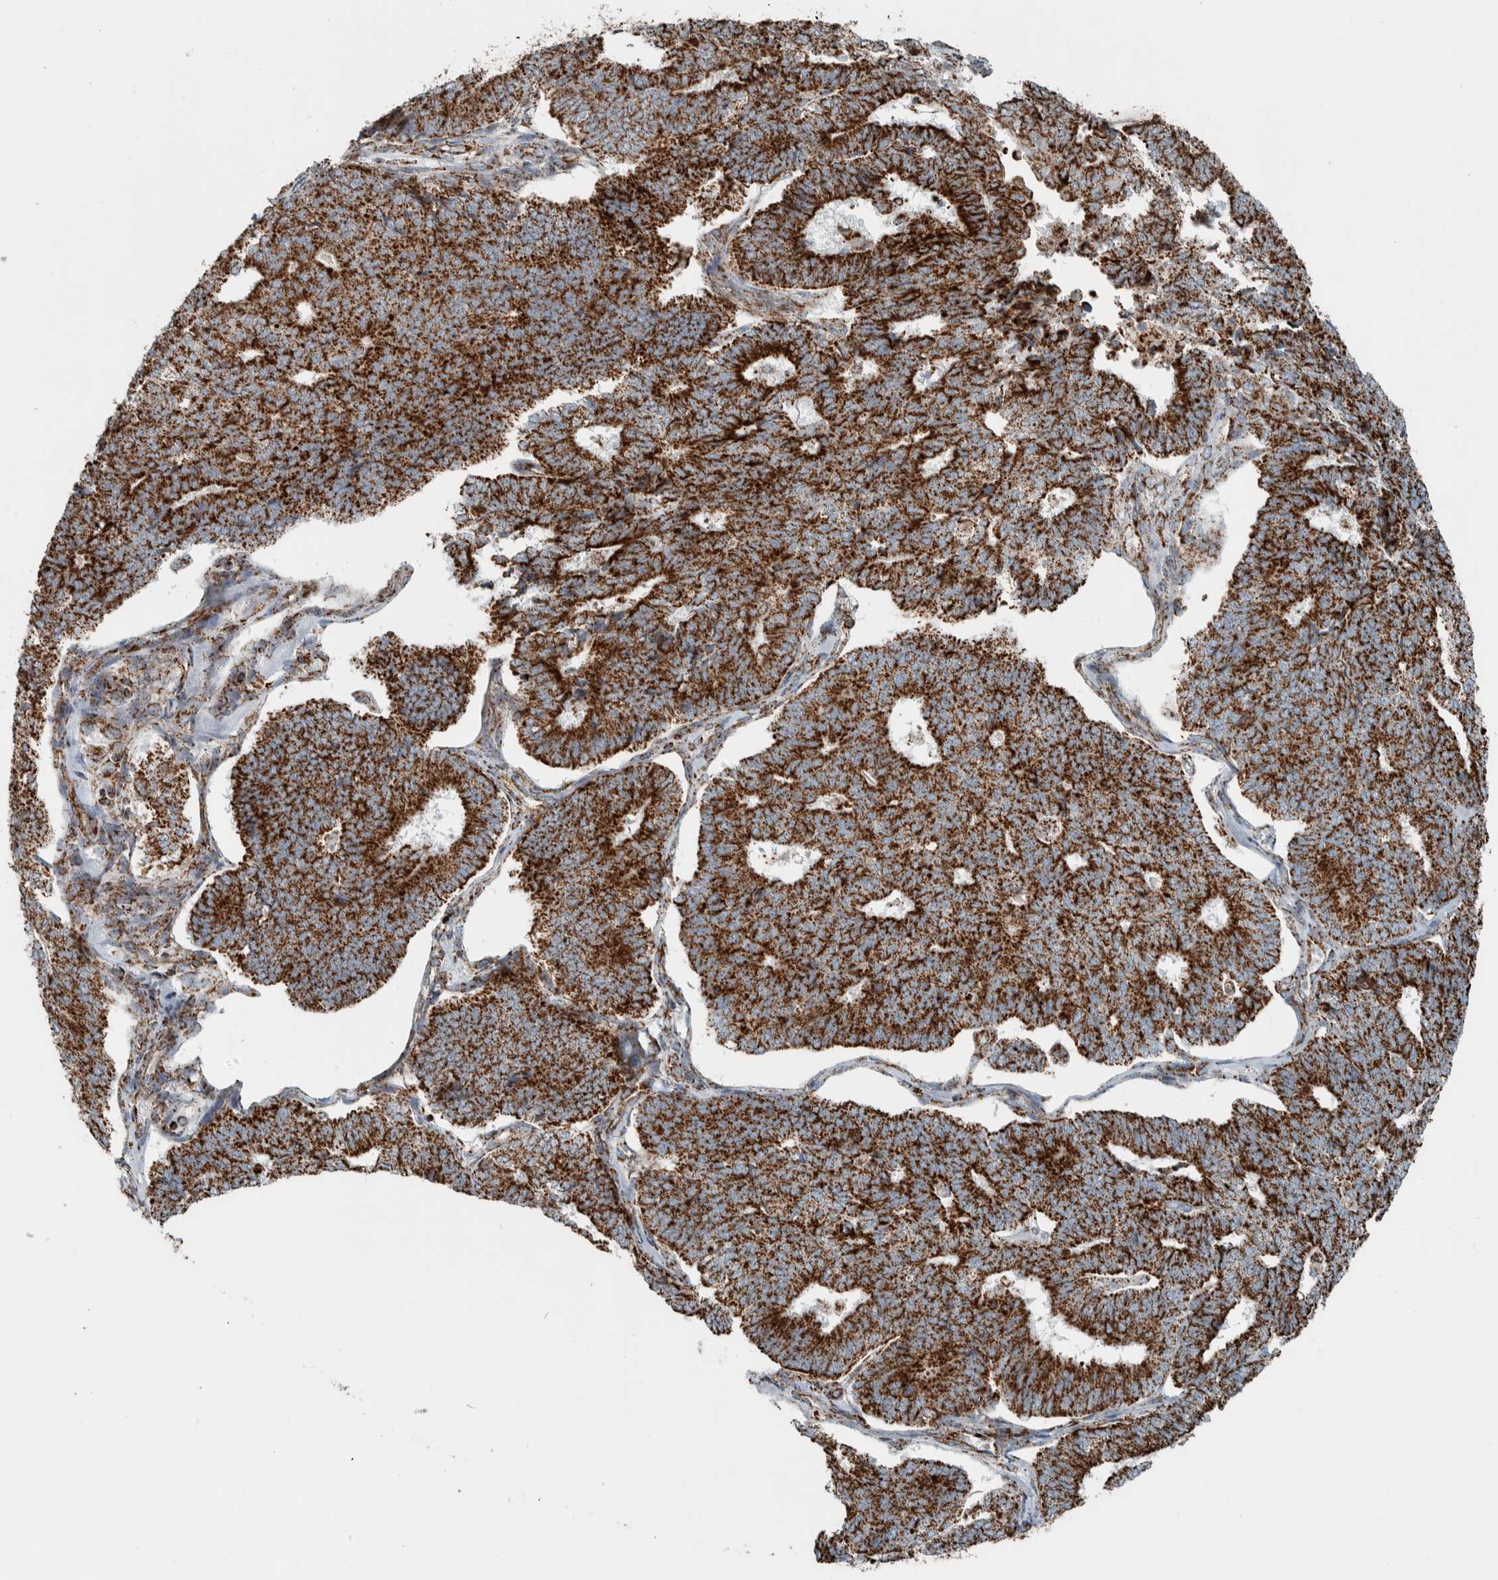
{"staining": {"intensity": "strong", "quantity": ">75%", "location": "cytoplasmic/membranous"}, "tissue": "endometrial cancer", "cell_type": "Tumor cells", "image_type": "cancer", "snomed": [{"axis": "morphology", "description": "Adenocarcinoma, NOS"}, {"axis": "topography", "description": "Endometrium"}], "caption": "A high amount of strong cytoplasmic/membranous expression is appreciated in about >75% of tumor cells in adenocarcinoma (endometrial) tissue.", "gene": "CNTROB", "patient": {"sex": "female", "age": 70}}